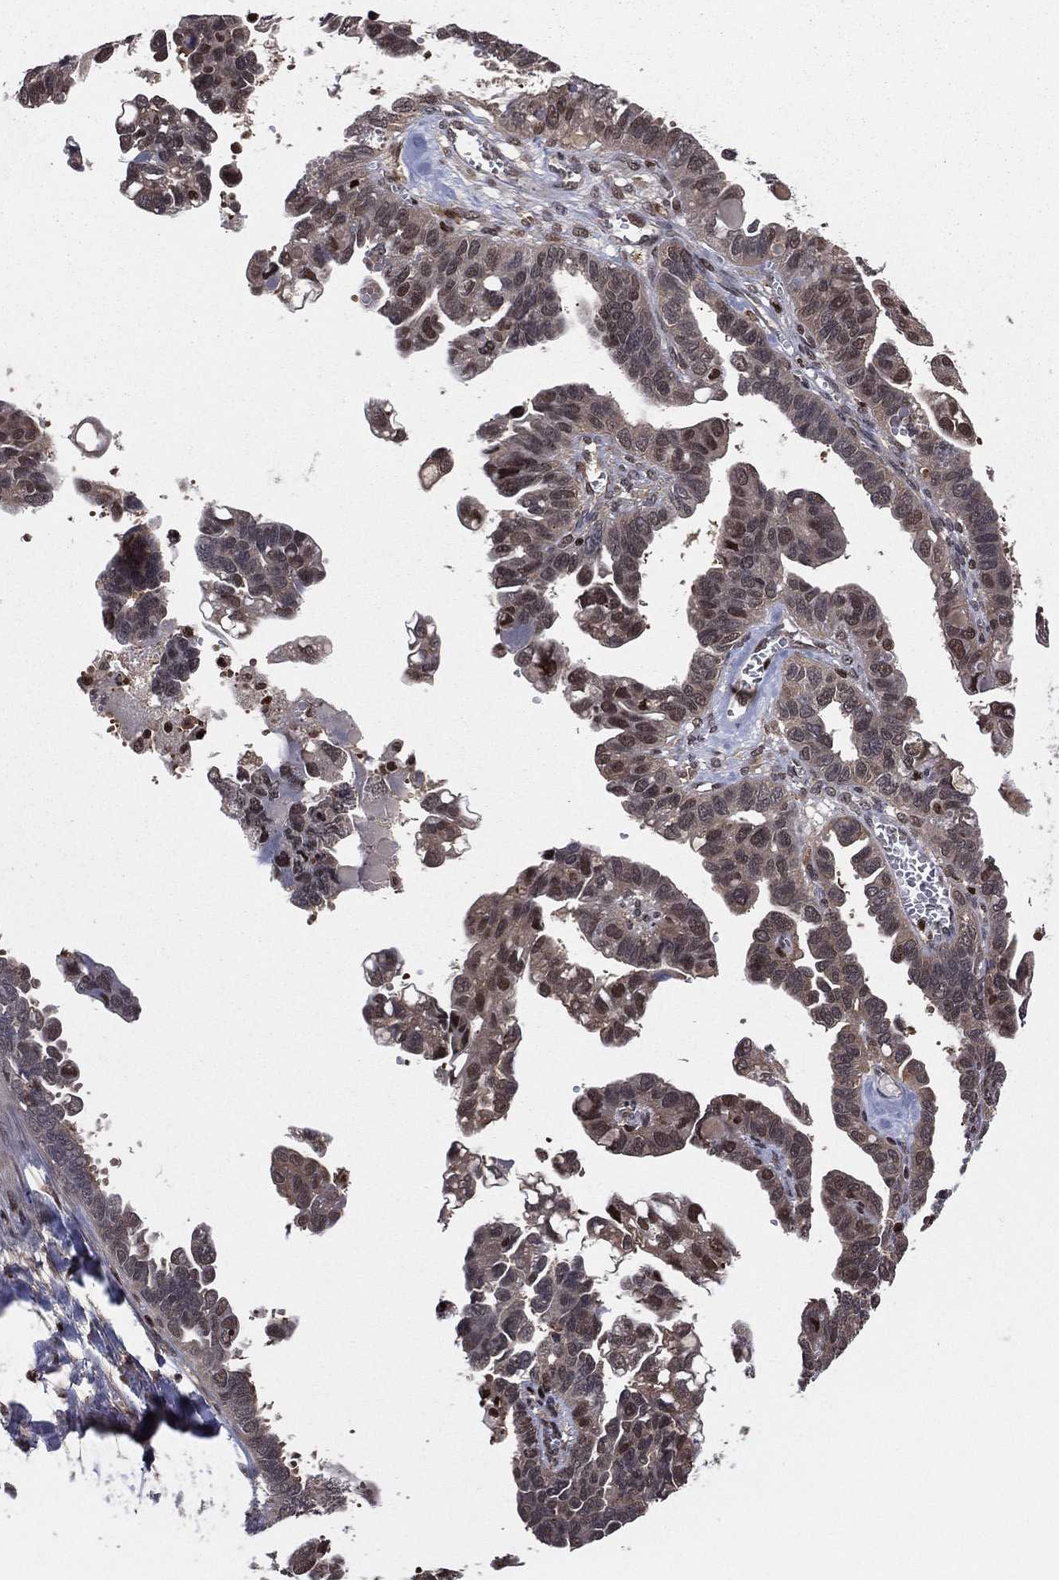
{"staining": {"intensity": "moderate", "quantity": "25%-75%", "location": "cytoplasmic/membranous,nuclear"}, "tissue": "ovarian cancer", "cell_type": "Tumor cells", "image_type": "cancer", "snomed": [{"axis": "morphology", "description": "Cystadenocarcinoma, serous, NOS"}, {"axis": "topography", "description": "Ovary"}], "caption": "The histopathology image displays staining of serous cystadenocarcinoma (ovarian), revealing moderate cytoplasmic/membranous and nuclear protein expression (brown color) within tumor cells.", "gene": "PSMA1", "patient": {"sex": "female", "age": 69}}